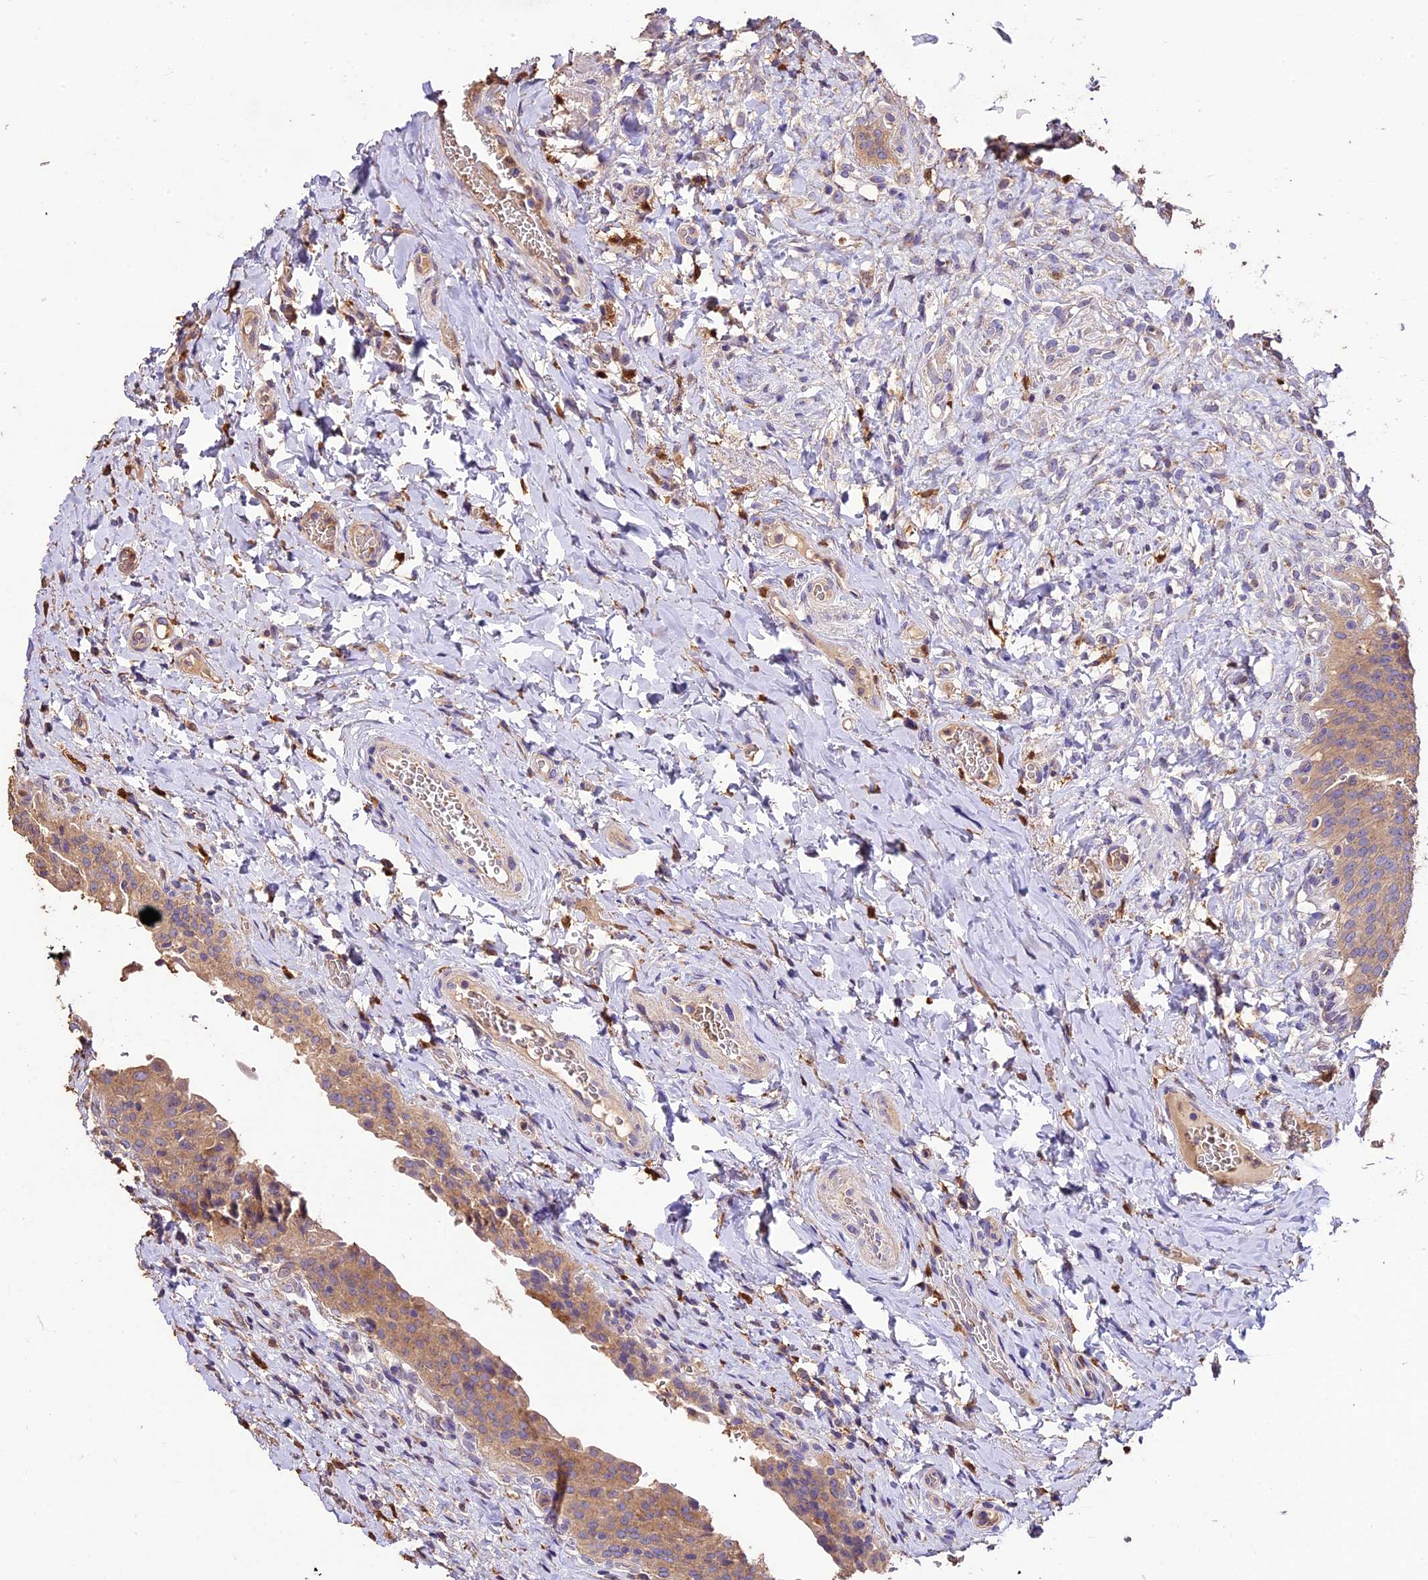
{"staining": {"intensity": "moderate", "quantity": ">75%", "location": "cytoplasmic/membranous"}, "tissue": "urinary bladder", "cell_type": "Urothelial cells", "image_type": "normal", "snomed": [{"axis": "morphology", "description": "Normal tissue, NOS"}, {"axis": "morphology", "description": "Inflammation, NOS"}, {"axis": "topography", "description": "Urinary bladder"}], "caption": "A brown stain labels moderate cytoplasmic/membranous positivity of a protein in urothelial cells of unremarkable human urinary bladder.", "gene": "CRLF1", "patient": {"sex": "male", "age": 64}}